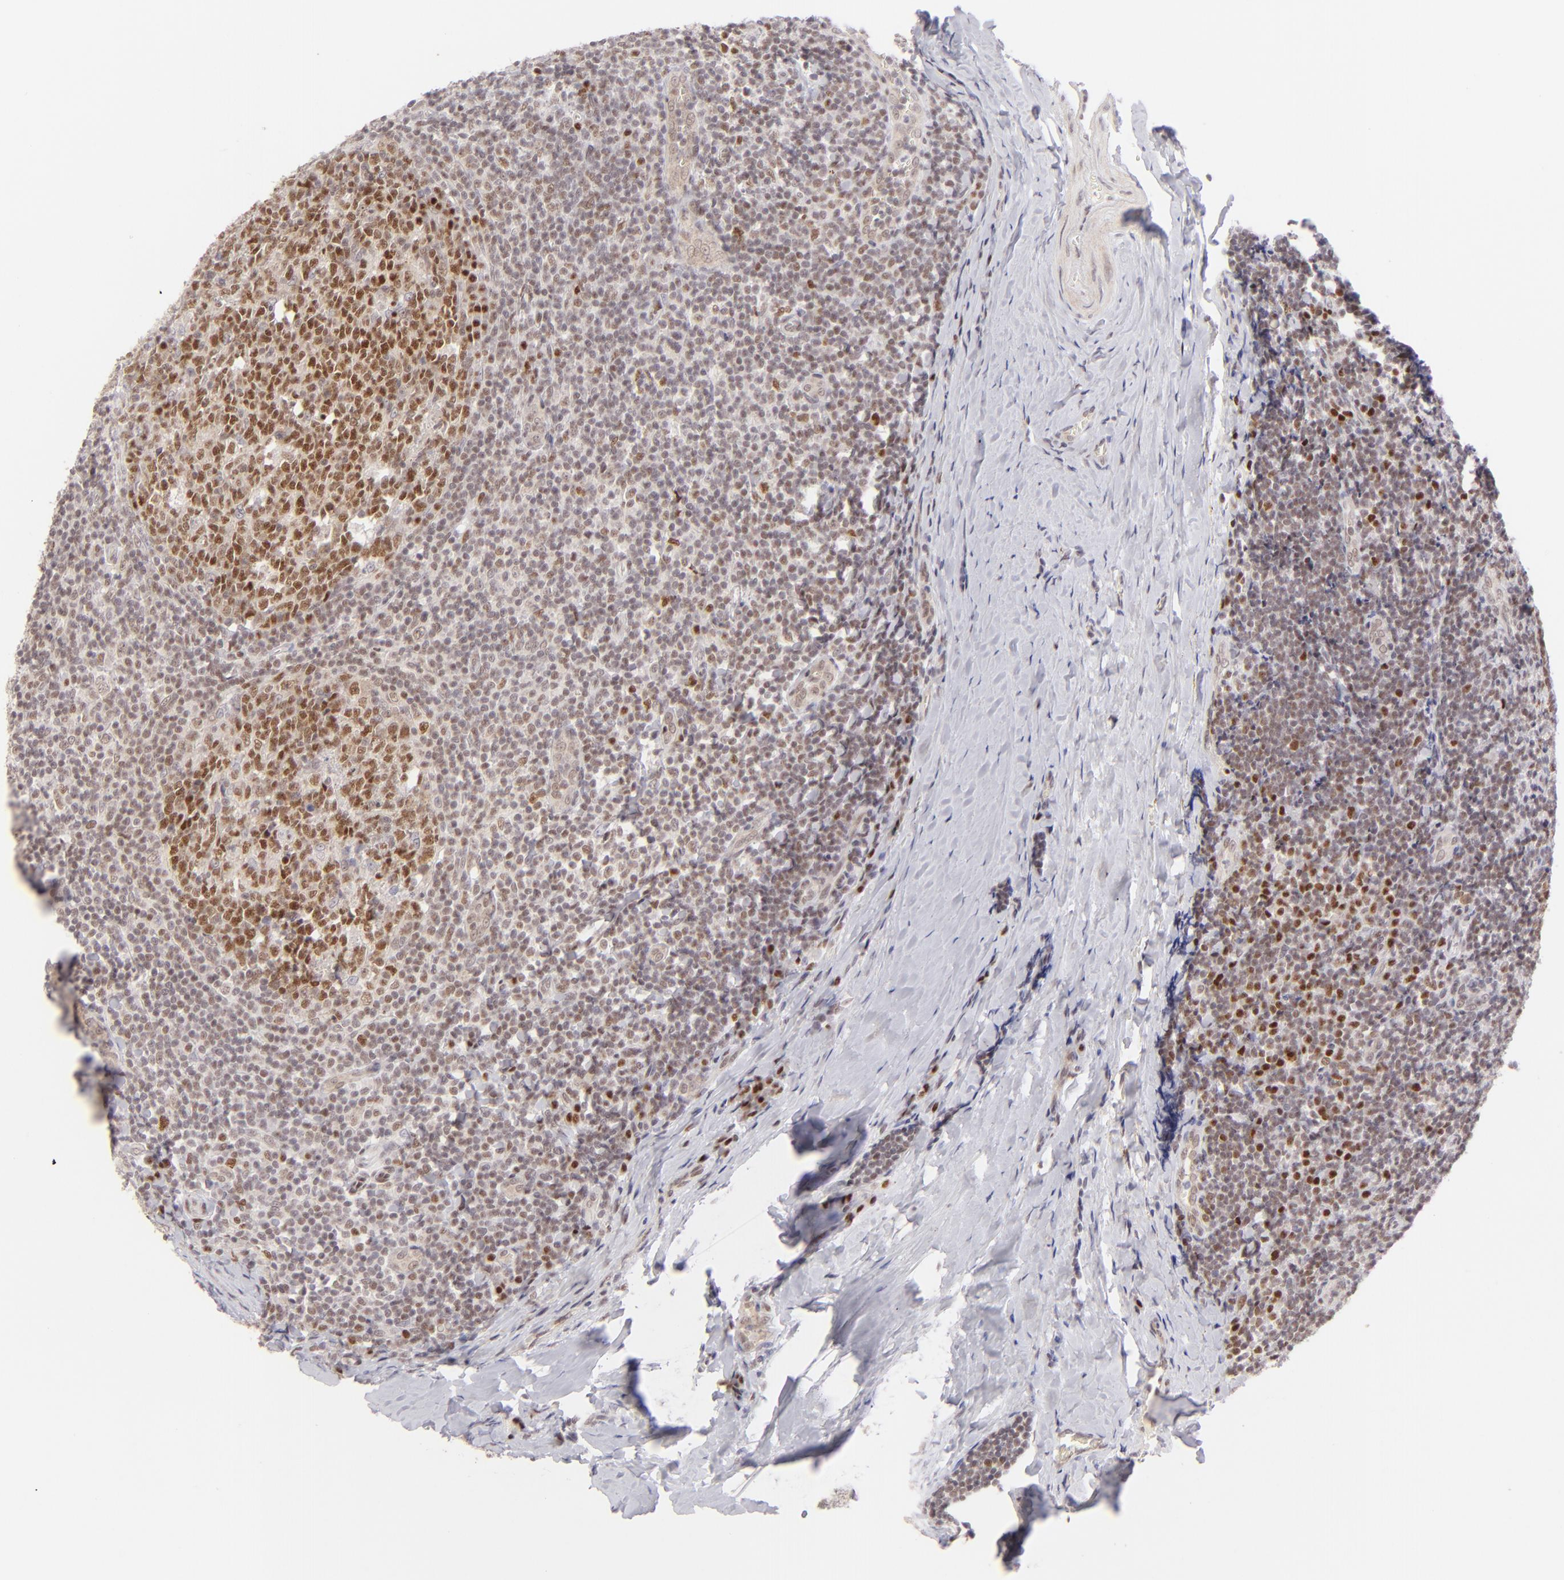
{"staining": {"intensity": "moderate", "quantity": ">75%", "location": "nuclear"}, "tissue": "tonsil", "cell_type": "Germinal center cells", "image_type": "normal", "snomed": [{"axis": "morphology", "description": "Normal tissue, NOS"}, {"axis": "topography", "description": "Tonsil"}], "caption": "Benign tonsil was stained to show a protein in brown. There is medium levels of moderate nuclear positivity in approximately >75% of germinal center cells. (DAB (3,3'-diaminobenzidine) IHC with brightfield microscopy, high magnification).", "gene": "POU2F1", "patient": {"sex": "male", "age": 31}}